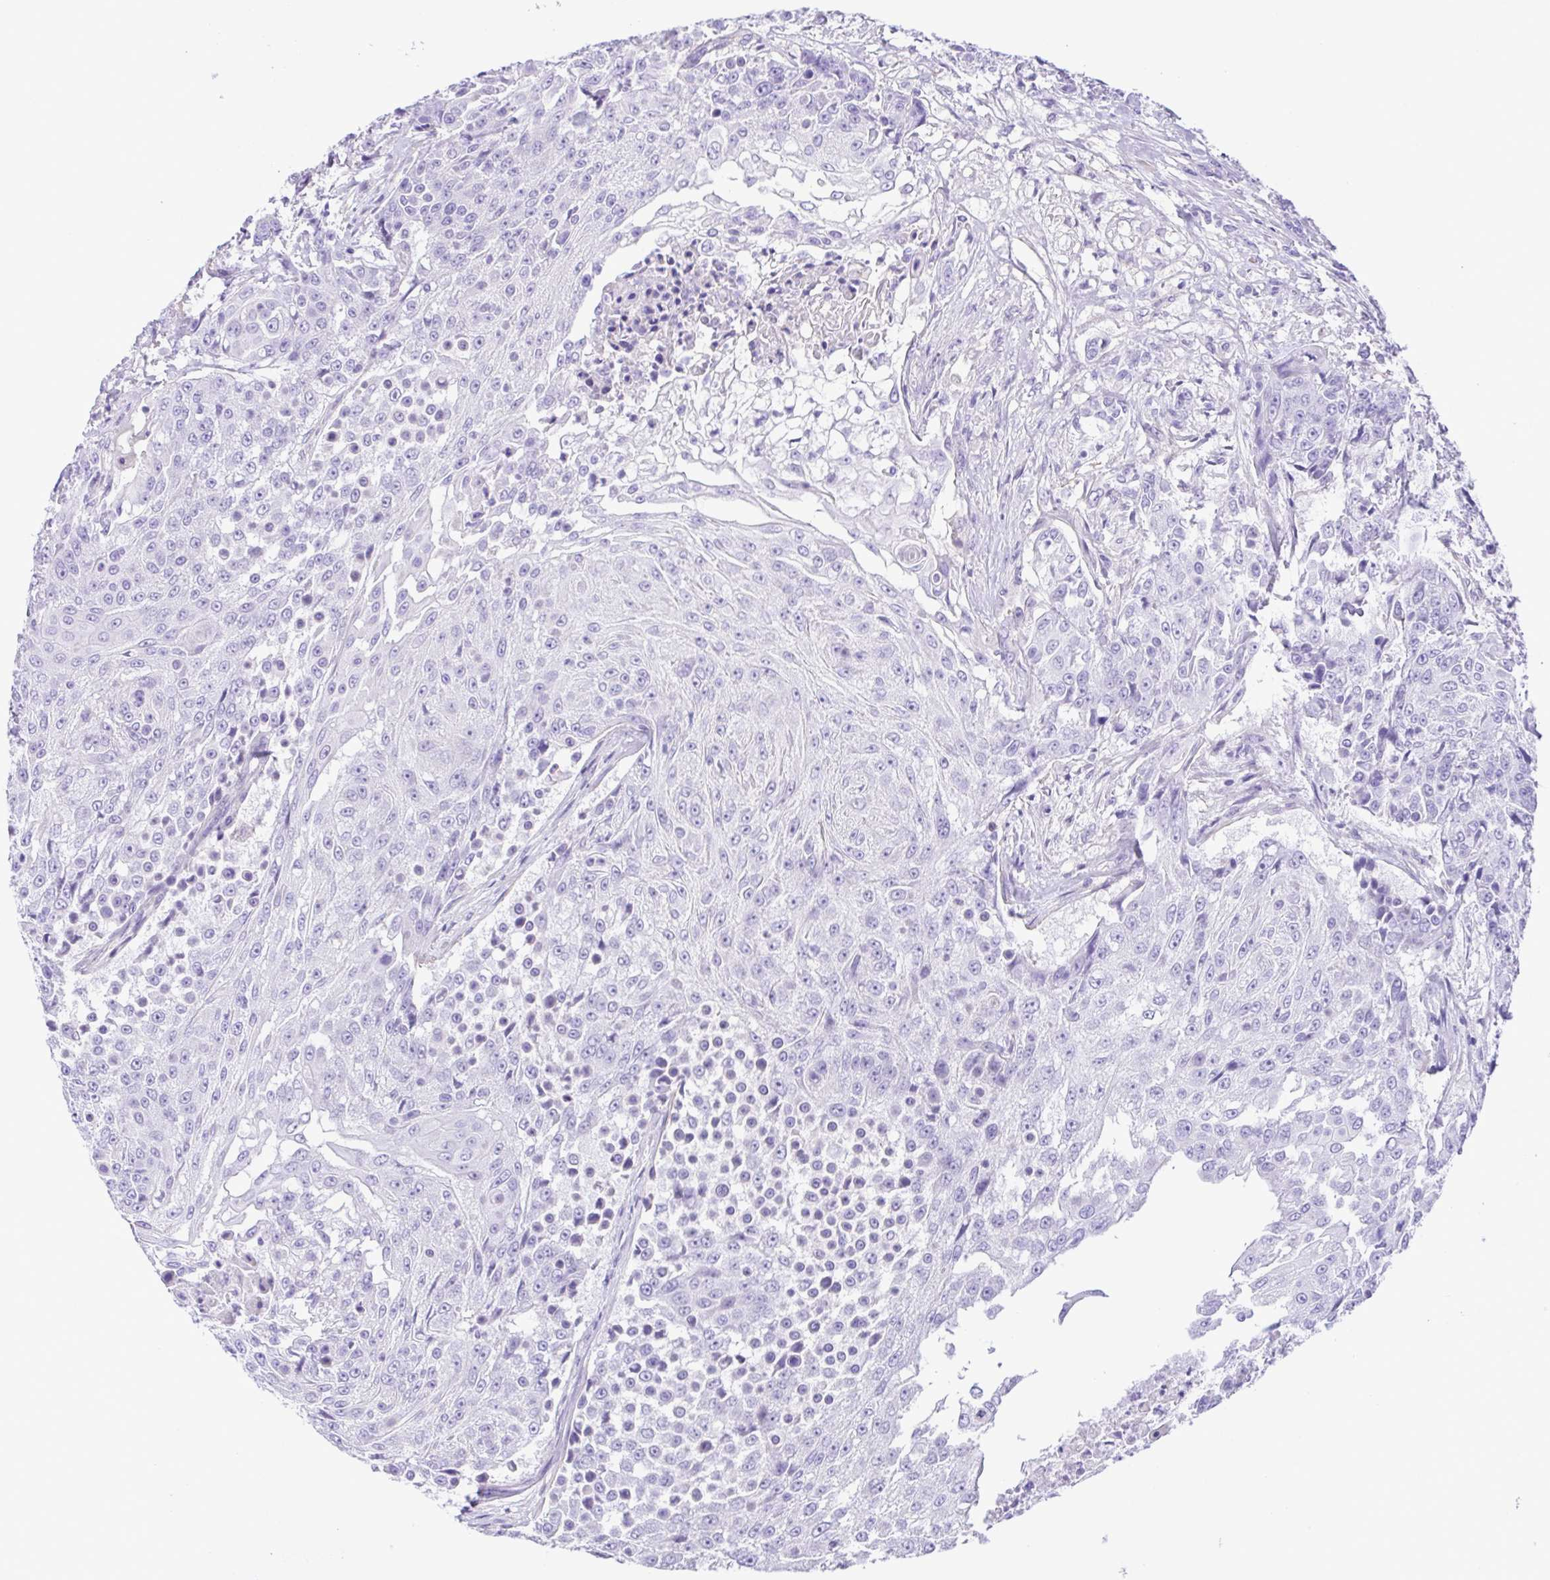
{"staining": {"intensity": "negative", "quantity": "none", "location": "none"}, "tissue": "urothelial cancer", "cell_type": "Tumor cells", "image_type": "cancer", "snomed": [{"axis": "morphology", "description": "Urothelial carcinoma, High grade"}, {"axis": "topography", "description": "Urinary bladder"}], "caption": "There is no significant staining in tumor cells of high-grade urothelial carcinoma.", "gene": "ISM2", "patient": {"sex": "female", "age": 63}}